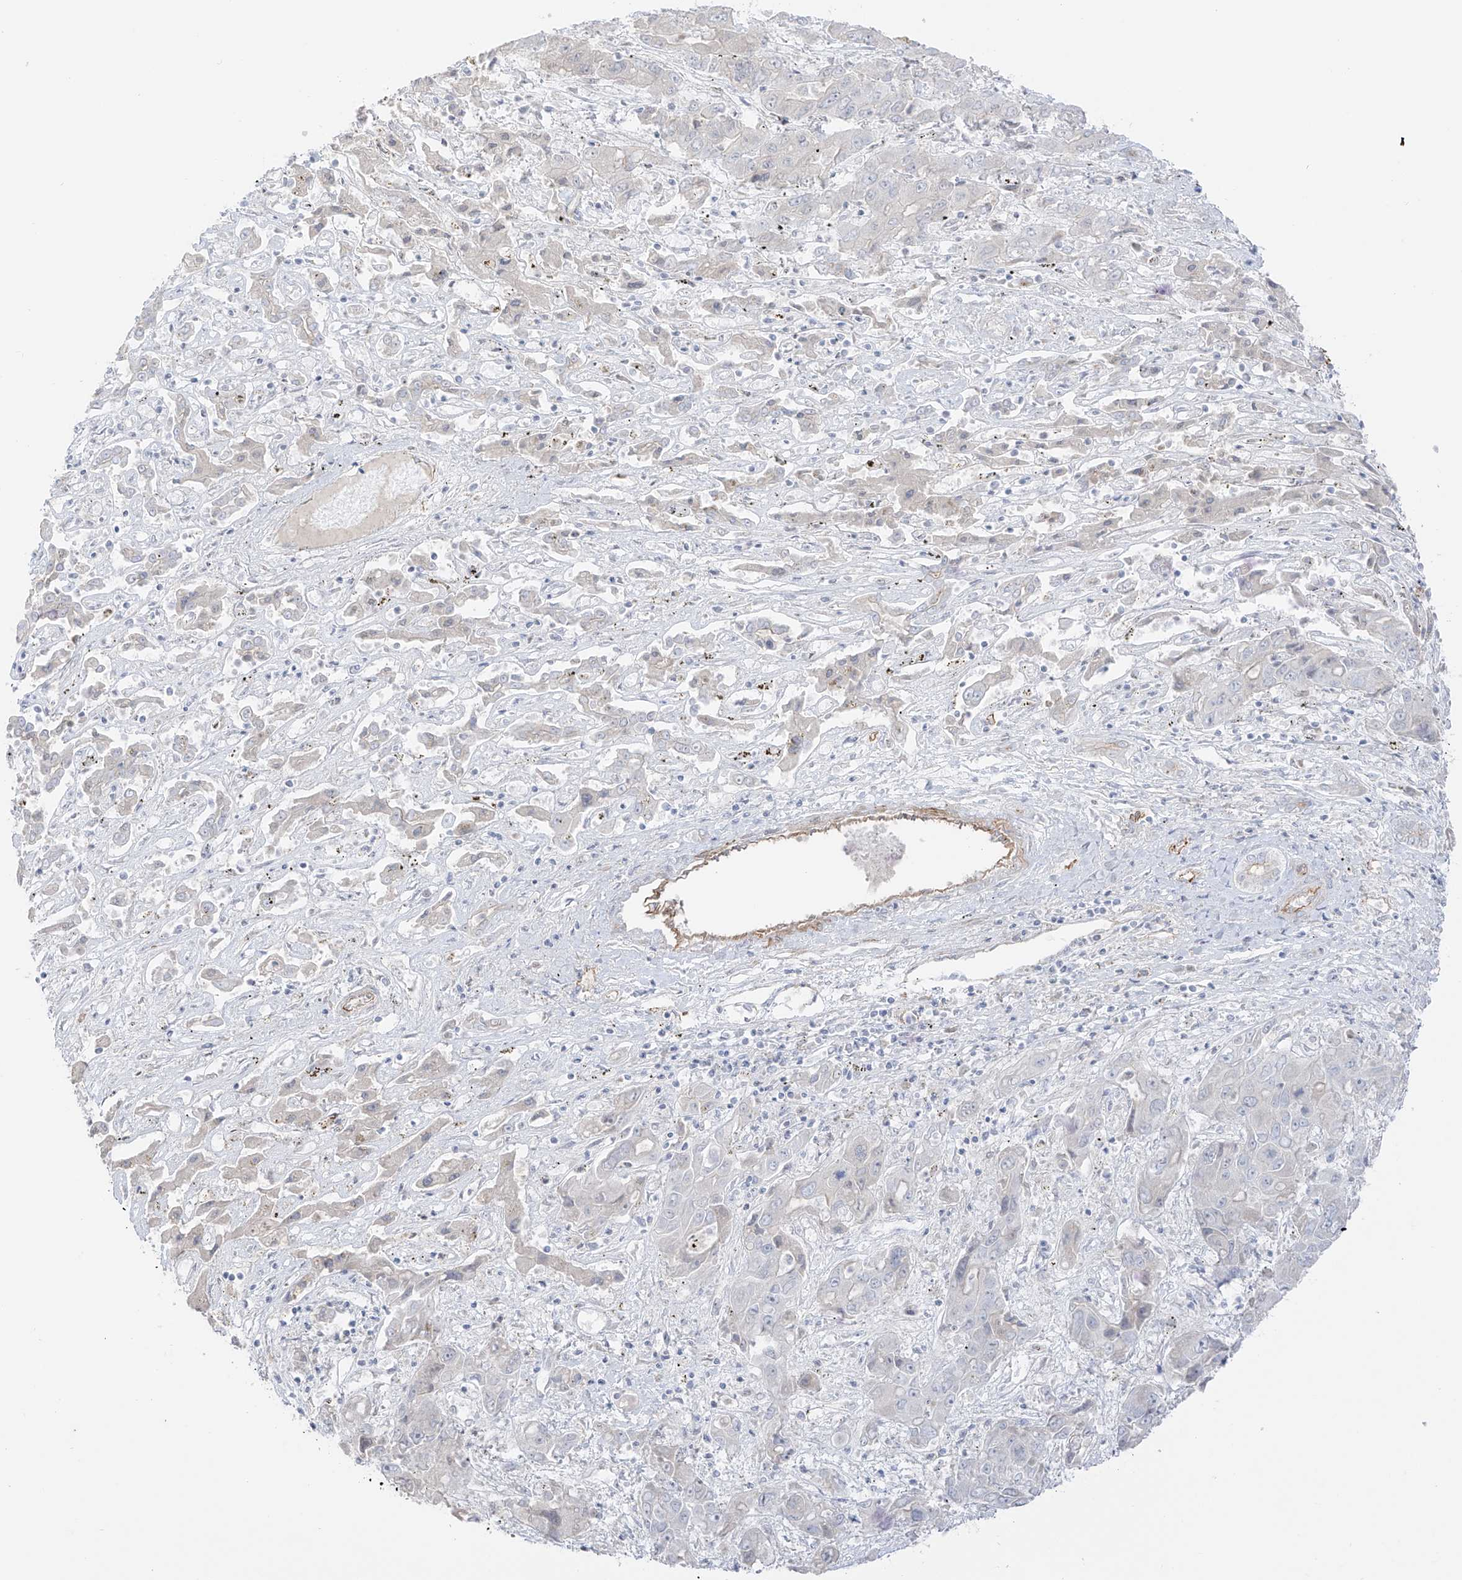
{"staining": {"intensity": "negative", "quantity": "none", "location": "none"}, "tissue": "liver cancer", "cell_type": "Tumor cells", "image_type": "cancer", "snomed": [{"axis": "morphology", "description": "Cholangiocarcinoma"}, {"axis": "topography", "description": "Liver"}], "caption": "IHC histopathology image of liver cholangiocarcinoma stained for a protein (brown), which shows no staining in tumor cells.", "gene": "C11orf87", "patient": {"sex": "male", "age": 67}}